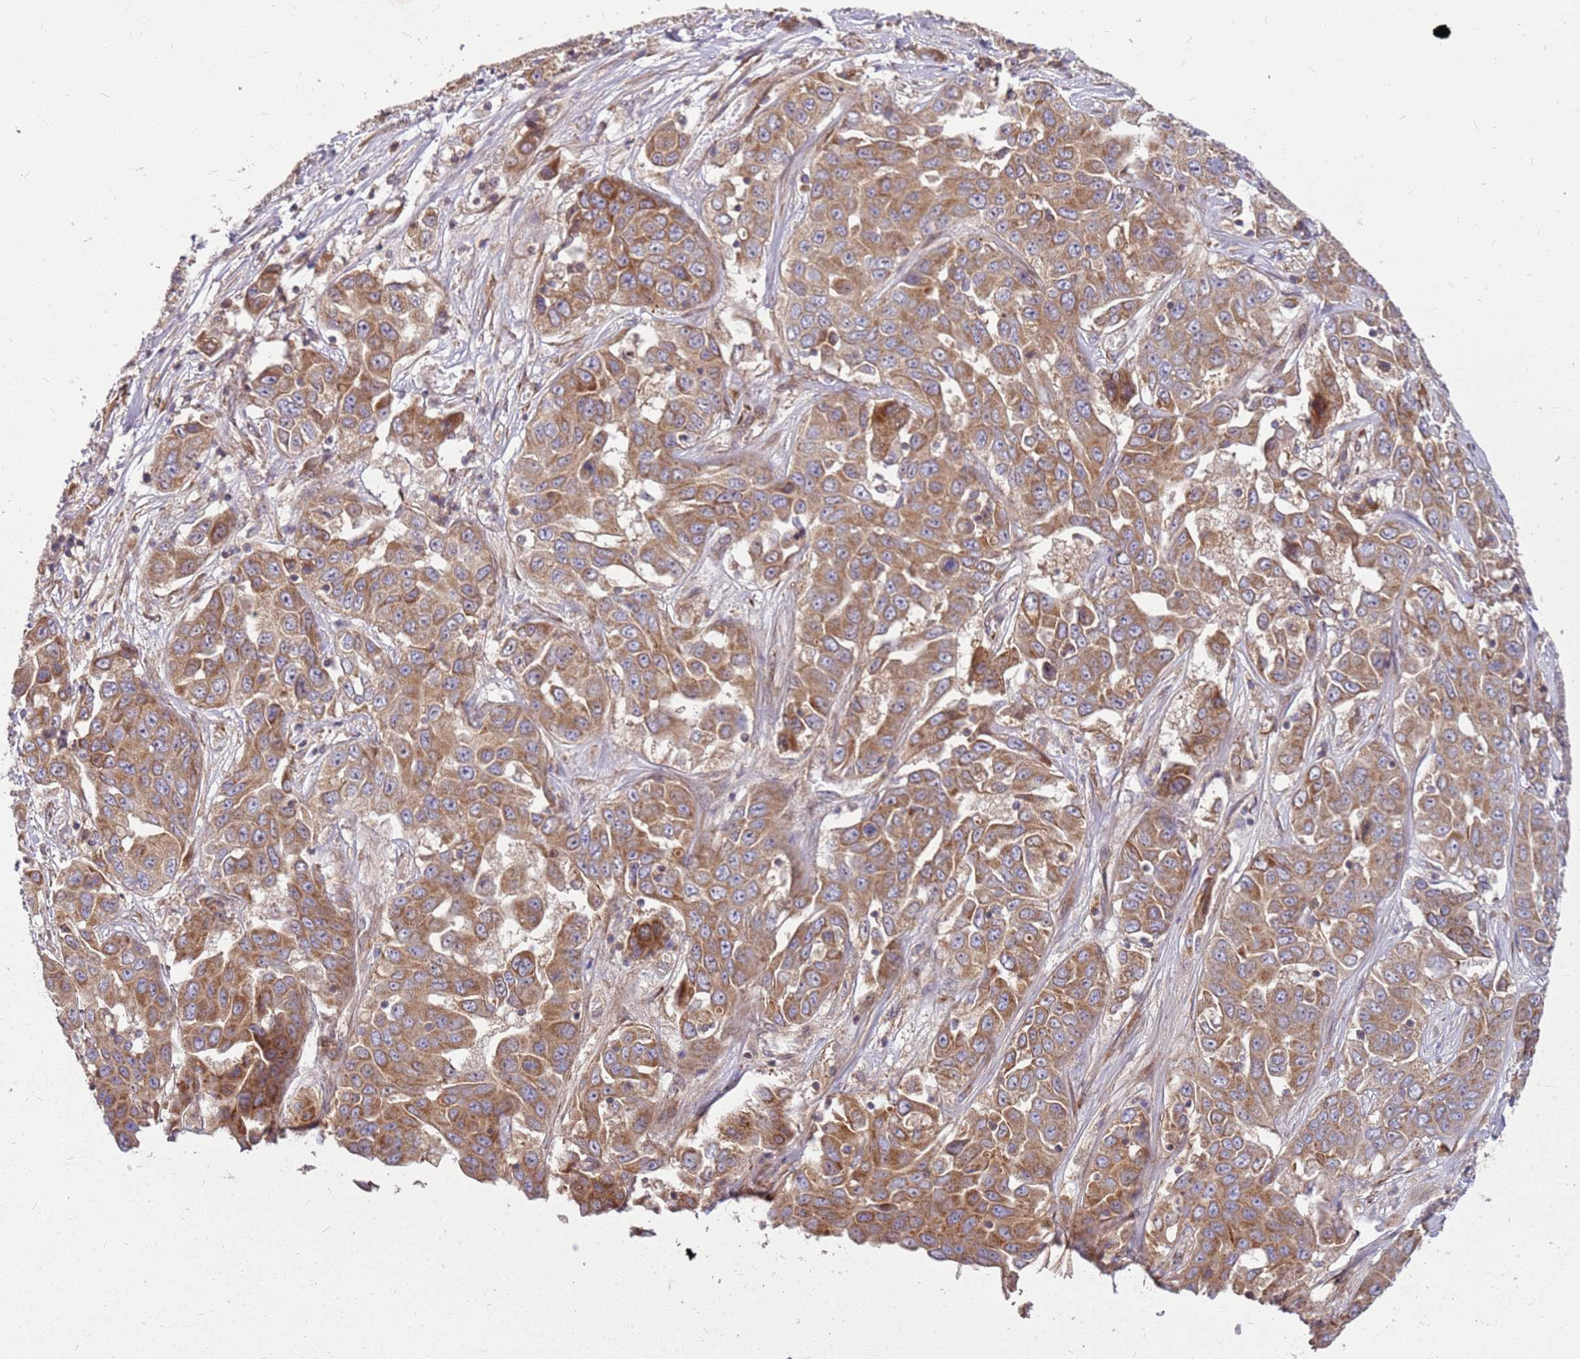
{"staining": {"intensity": "moderate", "quantity": ">75%", "location": "cytoplasmic/membranous"}, "tissue": "liver cancer", "cell_type": "Tumor cells", "image_type": "cancer", "snomed": [{"axis": "morphology", "description": "Cholangiocarcinoma"}, {"axis": "topography", "description": "Liver"}], "caption": "This is an image of immunohistochemistry staining of cholangiocarcinoma (liver), which shows moderate positivity in the cytoplasmic/membranous of tumor cells.", "gene": "CCDC159", "patient": {"sex": "female", "age": 52}}